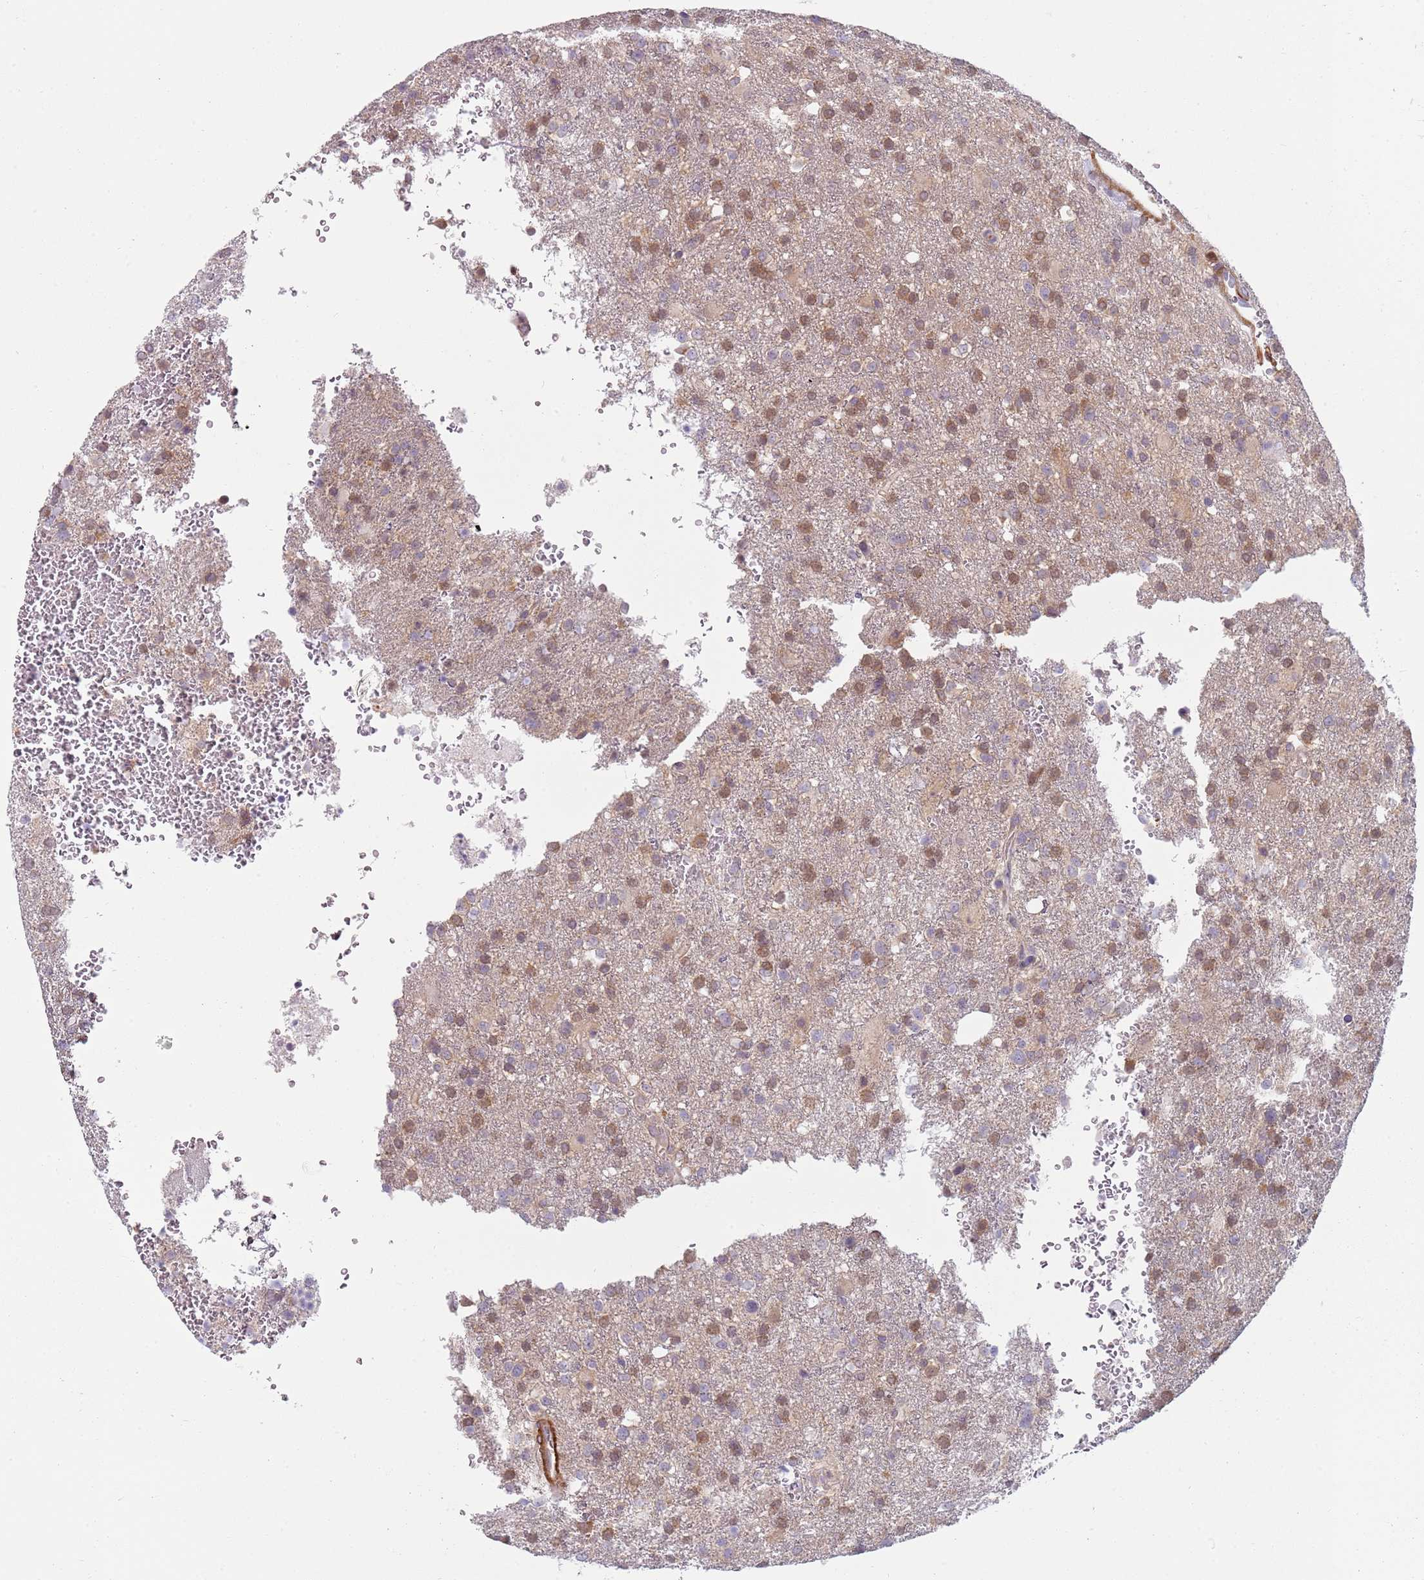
{"staining": {"intensity": "moderate", "quantity": ">75%", "location": "cytoplasmic/membranous"}, "tissue": "glioma", "cell_type": "Tumor cells", "image_type": "cancer", "snomed": [{"axis": "morphology", "description": "Glioma, malignant, High grade"}, {"axis": "topography", "description": "Brain"}], "caption": "About >75% of tumor cells in glioma exhibit moderate cytoplasmic/membranous protein staining as visualized by brown immunohistochemical staining.", "gene": "SLC26A6", "patient": {"sex": "female", "age": 74}}